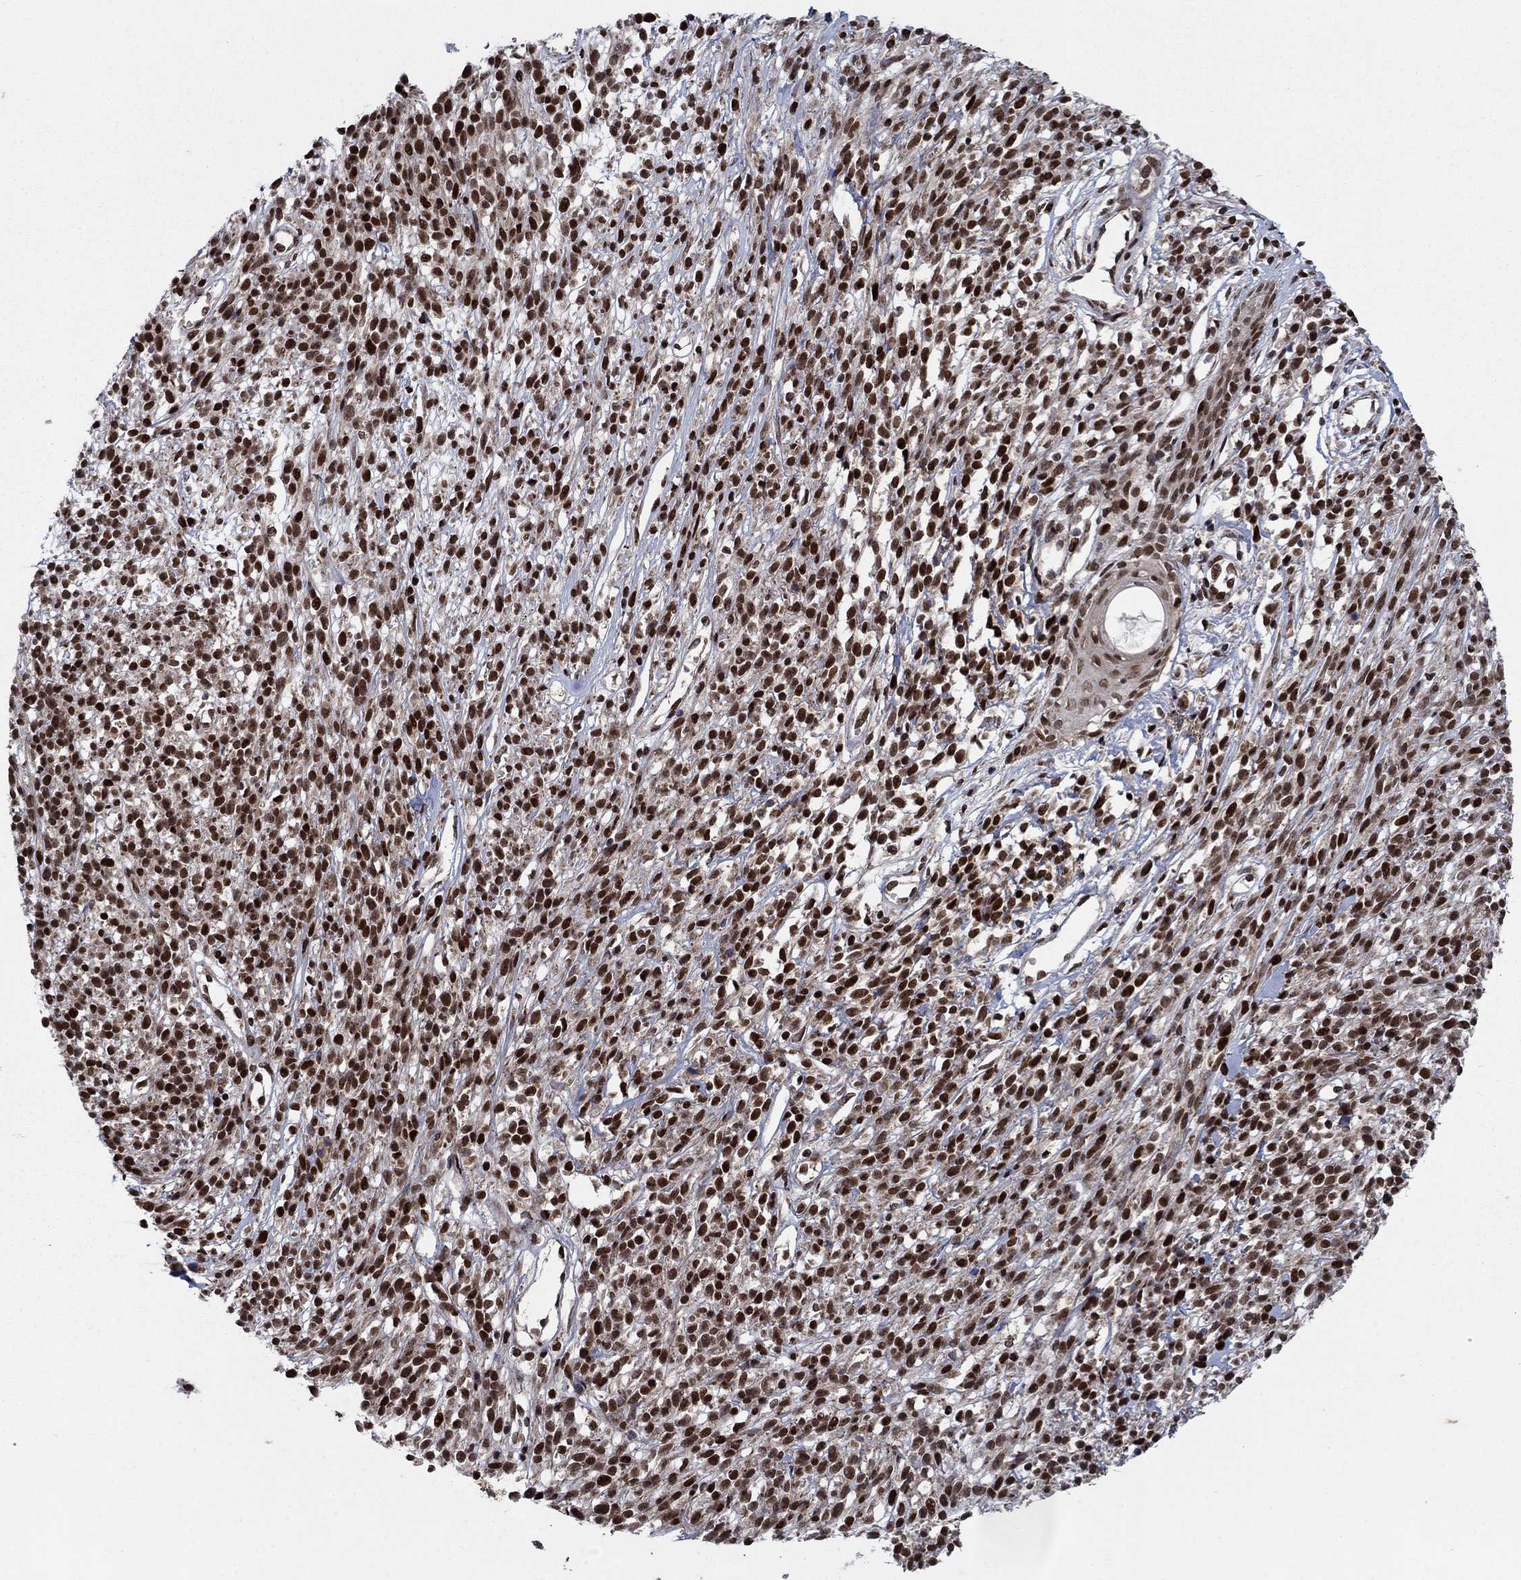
{"staining": {"intensity": "strong", "quantity": ">75%", "location": "nuclear"}, "tissue": "melanoma", "cell_type": "Tumor cells", "image_type": "cancer", "snomed": [{"axis": "morphology", "description": "Malignant melanoma, NOS"}, {"axis": "topography", "description": "Skin"}, {"axis": "topography", "description": "Skin of trunk"}], "caption": "Immunohistochemical staining of melanoma exhibits high levels of strong nuclear protein expression in about >75% of tumor cells.", "gene": "PRICKLE4", "patient": {"sex": "male", "age": 74}}